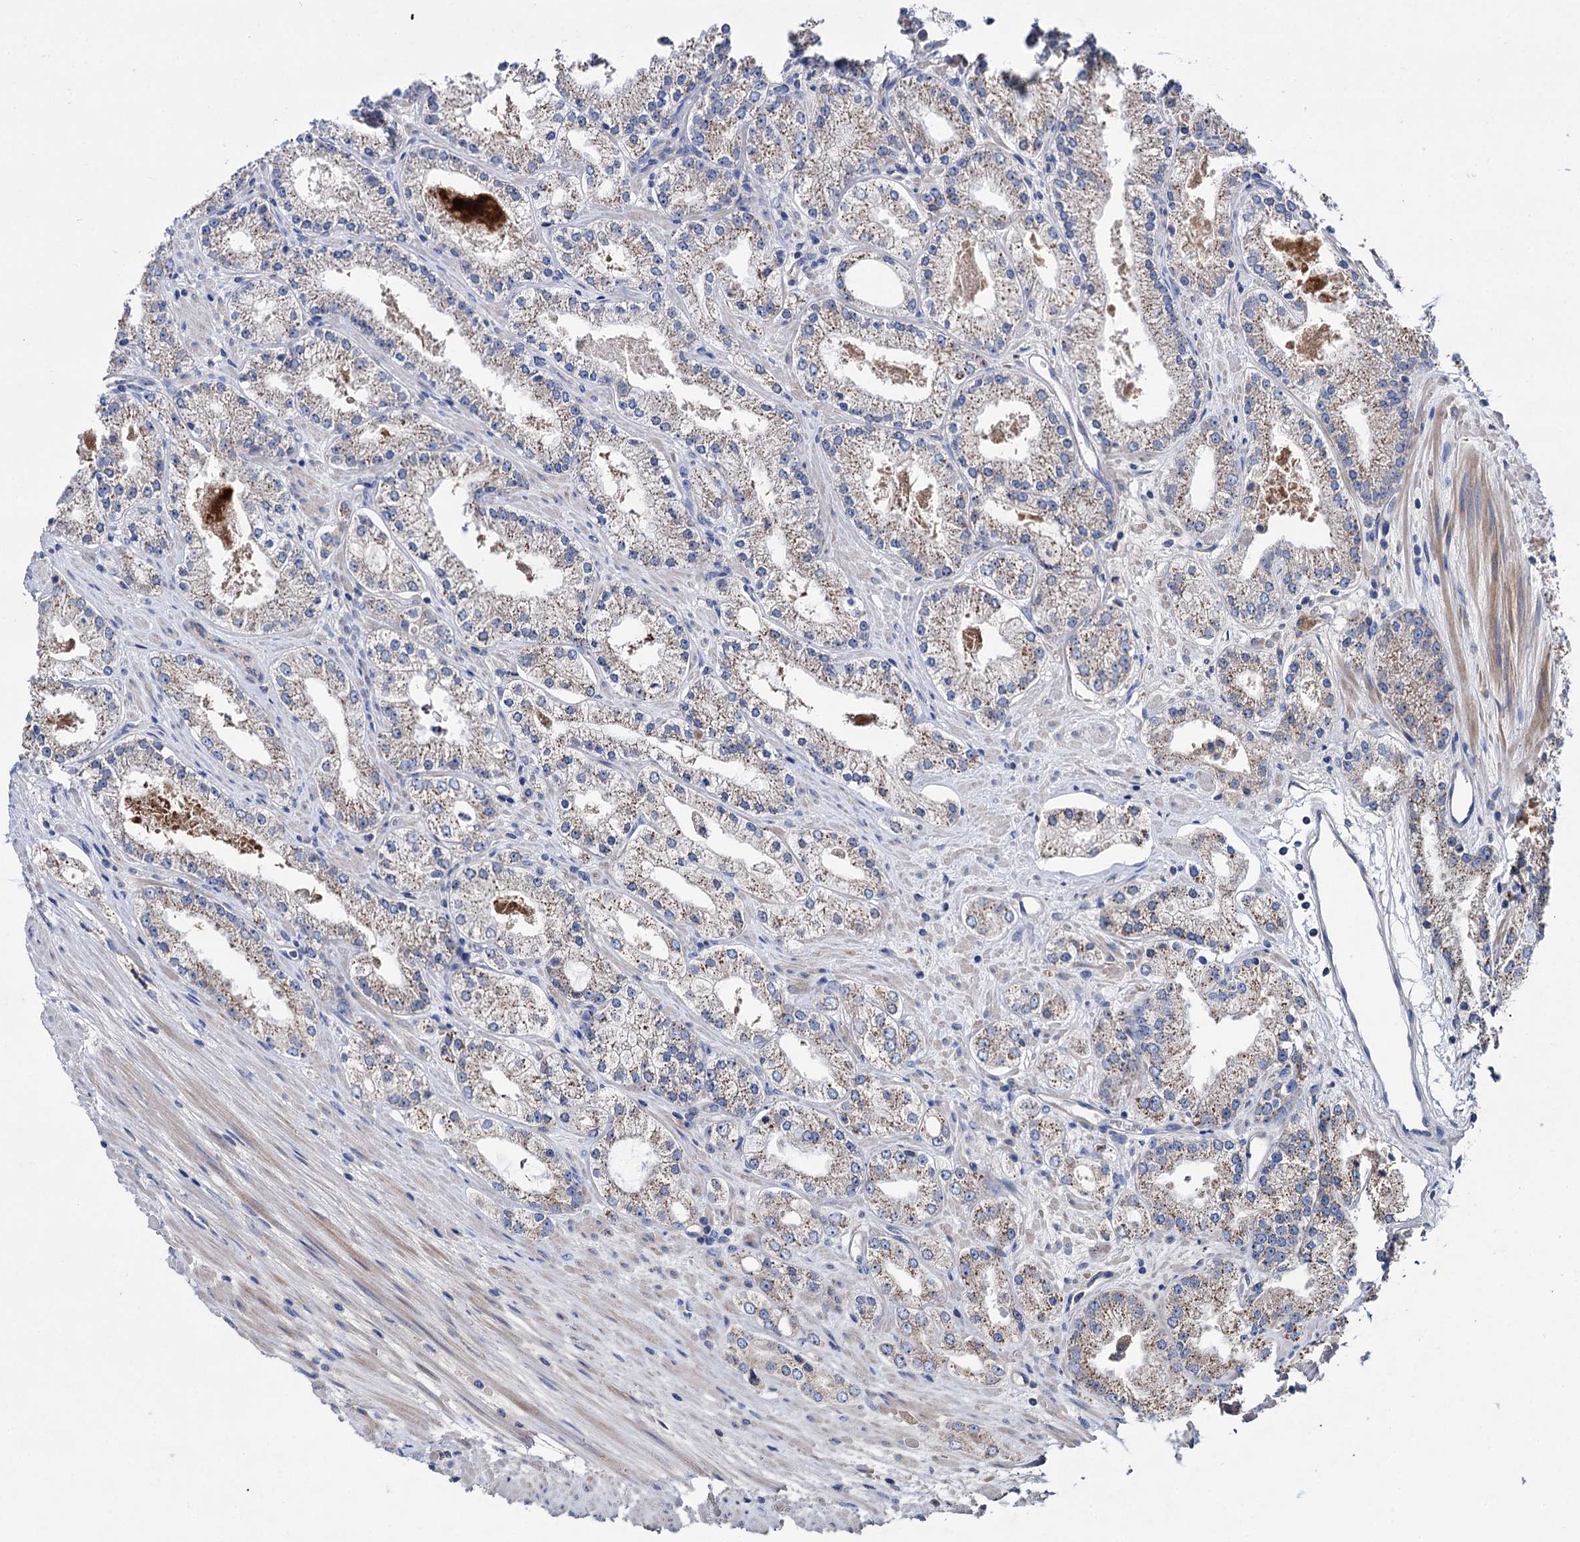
{"staining": {"intensity": "weak", "quantity": ">75%", "location": "cytoplasmic/membranous"}, "tissue": "prostate cancer", "cell_type": "Tumor cells", "image_type": "cancer", "snomed": [{"axis": "morphology", "description": "Adenocarcinoma, Low grade"}, {"axis": "topography", "description": "Prostate"}], "caption": "There is low levels of weak cytoplasmic/membranous expression in tumor cells of prostate adenocarcinoma (low-grade), as demonstrated by immunohistochemical staining (brown color).", "gene": "CLPB", "patient": {"sex": "male", "age": 69}}